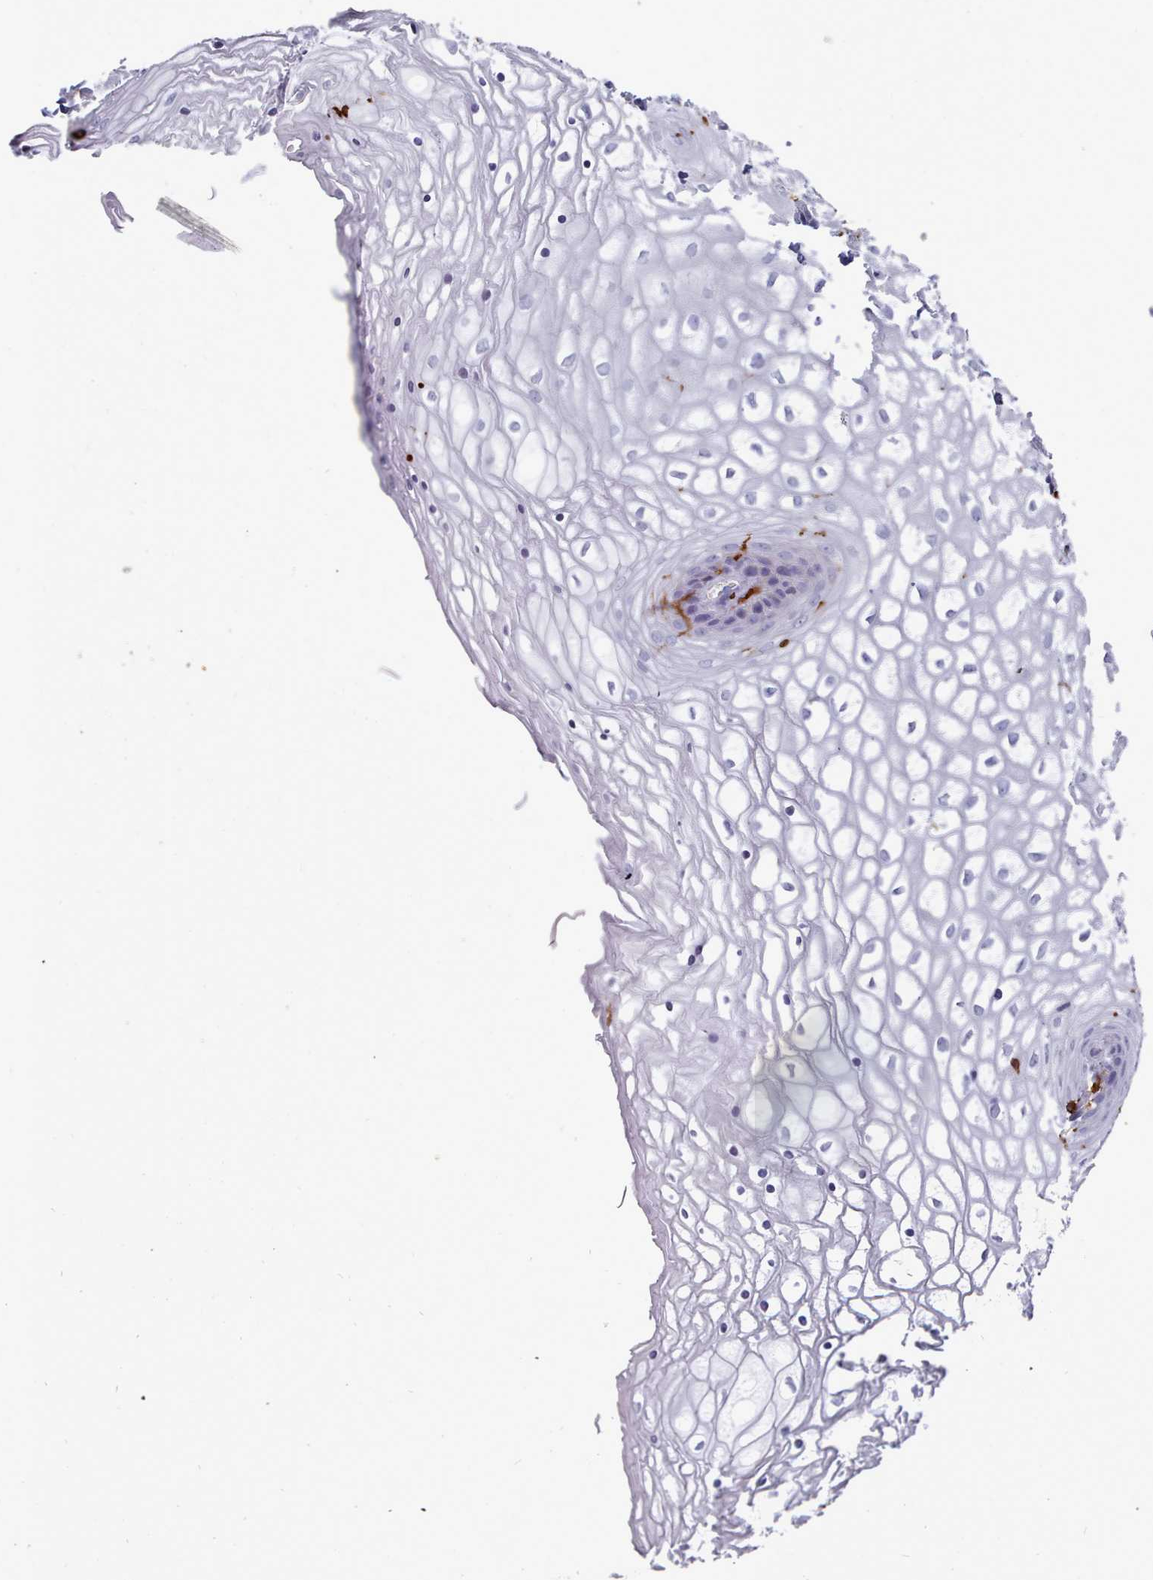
{"staining": {"intensity": "negative", "quantity": "none", "location": "none"}, "tissue": "vagina", "cell_type": "Squamous epithelial cells", "image_type": "normal", "snomed": [{"axis": "morphology", "description": "Normal tissue, NOS"}, {"axis": "topography", "description": "Vagina"}], "caption": "Unremarkable vagina was stained to show a protein in brown. There is no significant expression in squamous epithelial cells. The staining is performed using DAB (3,3'-diaminobenzidine) brown chromogen with nuclei counter-stained in using hematoxylin.", "gene": "AIF1", "patient": {"sex": "female", "age": 34}}